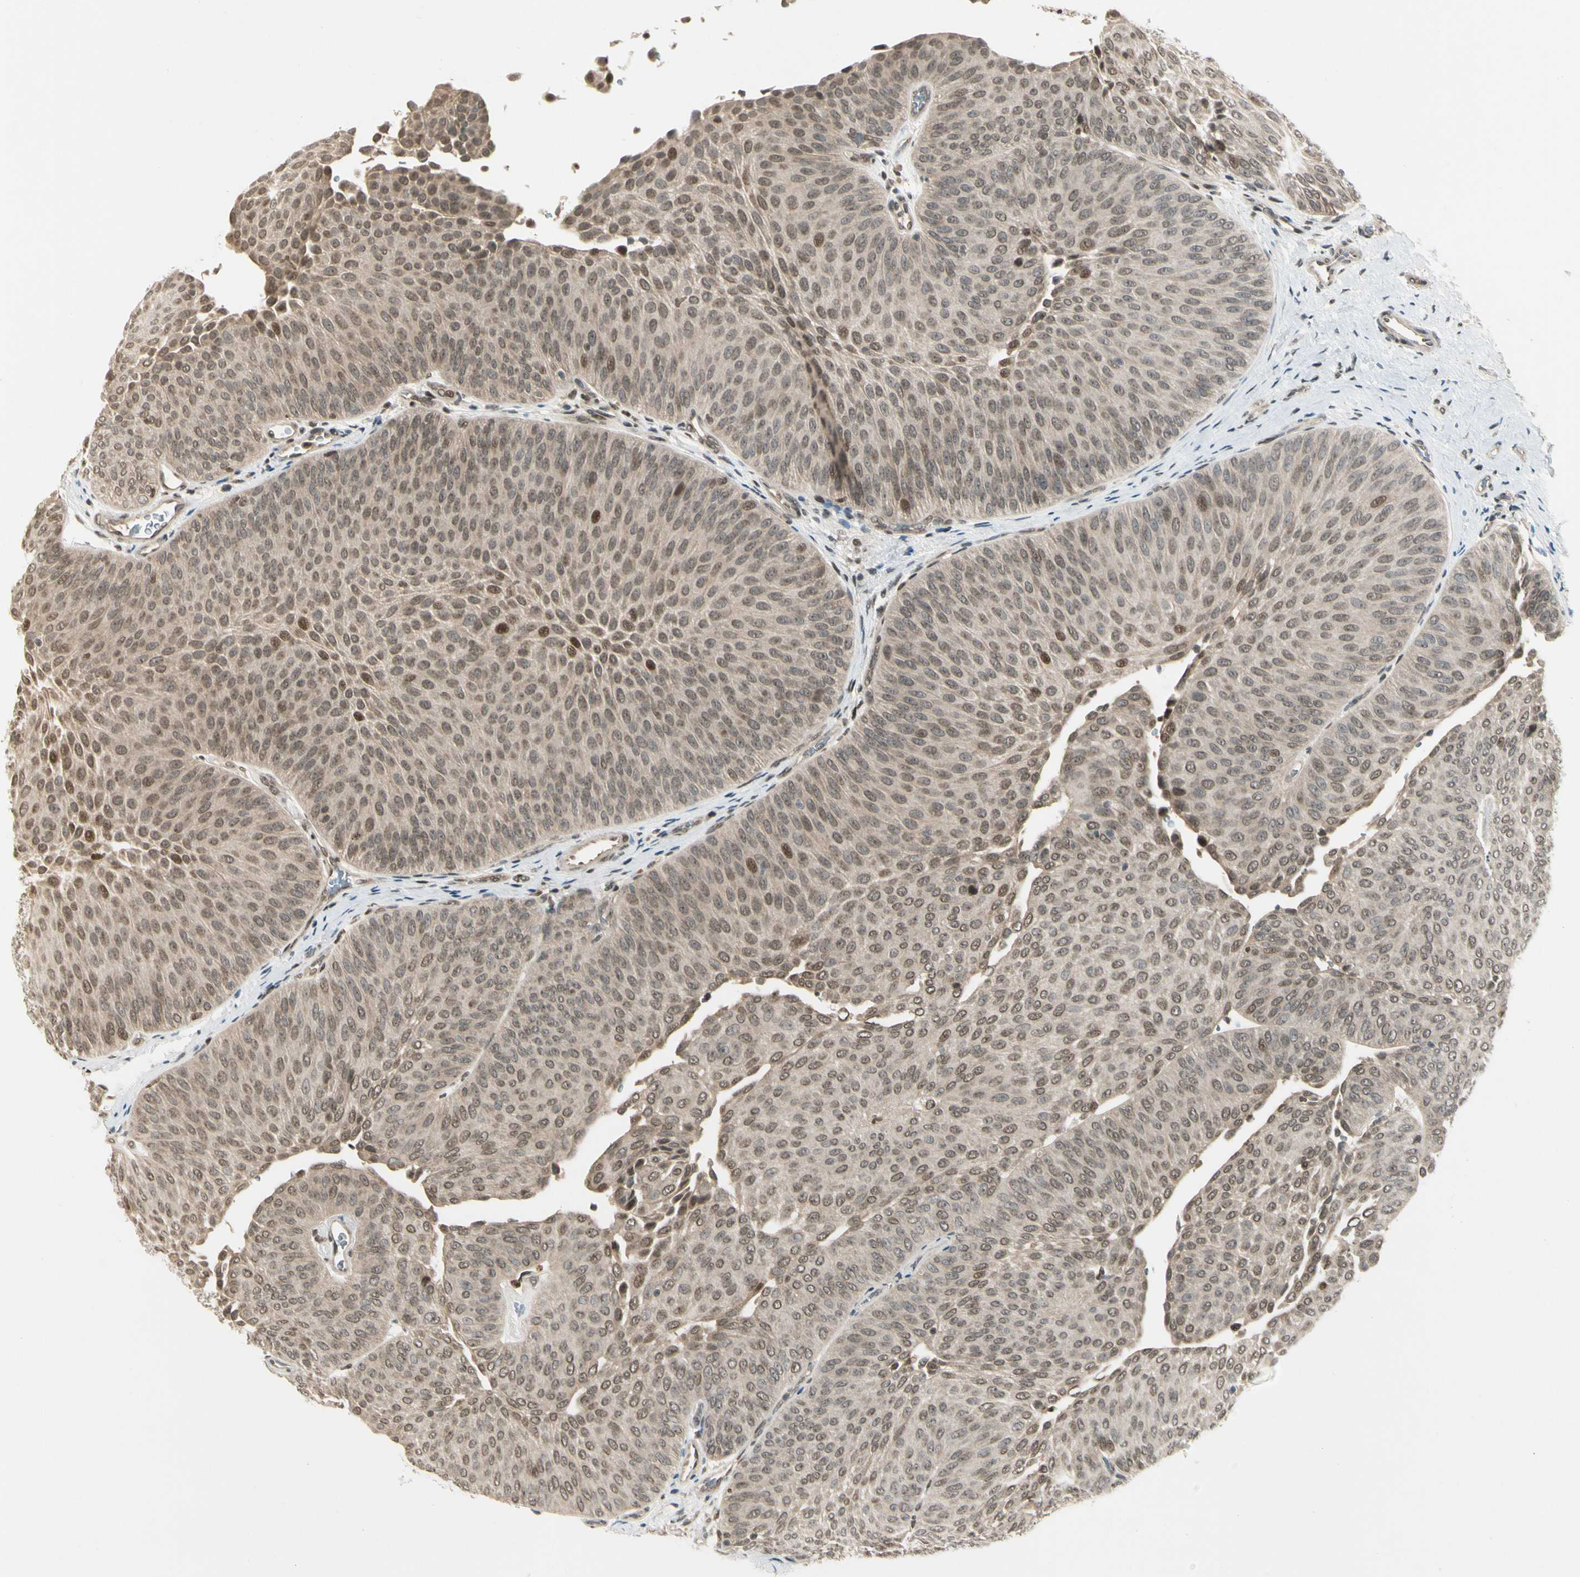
{"staining": {"intensity": "strong", "quantity": "<25%", "location": "nuclear"}, "tissue": "urothelial cancer", "cell_type": "Tumor cells", "image_type": "cancer", "snomed": [{"axis": "morphology", "description": "Urothelial carcinoma, Low grade"}, {"axis": "topography", "description": "Urinary bladder"}], "caption": "The micrograph demonstrates a brown stain indicating the presence of a protein in the nuclear of tumor cells in low-grade urothelial carcinoma.", "gene": "GTF3A", "patient": {"sex": "female", "age": 60}}